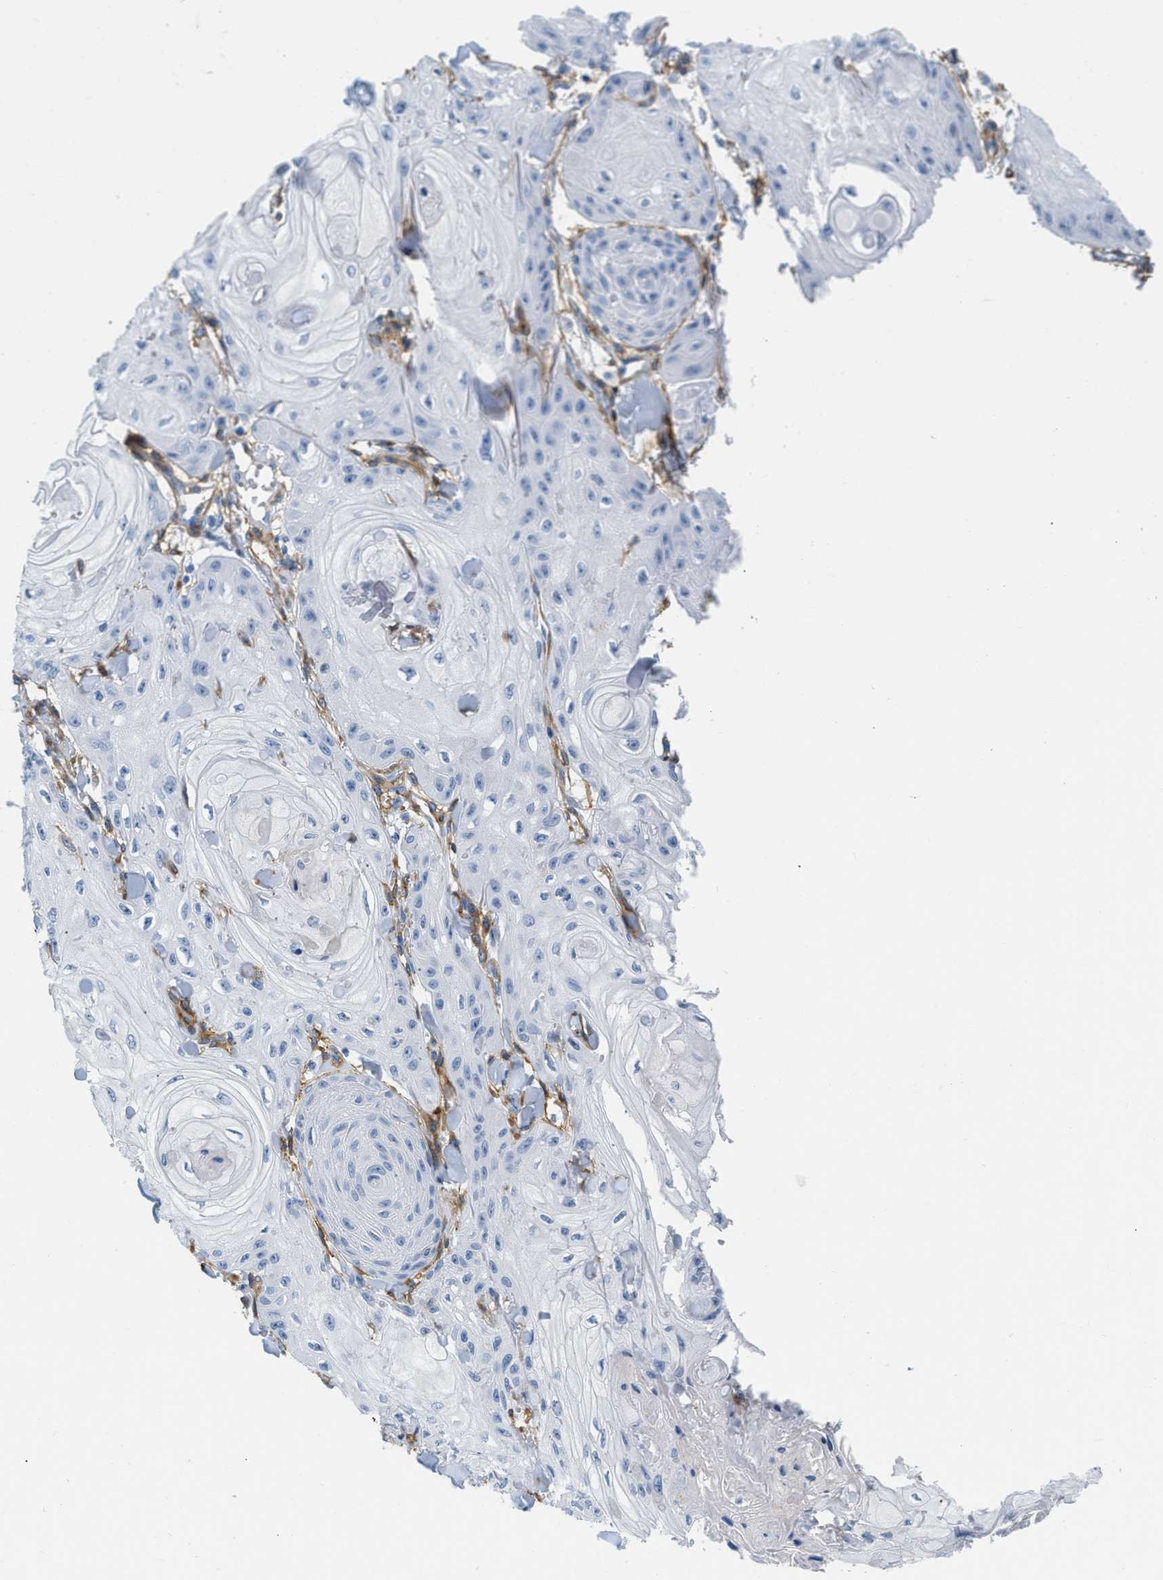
{"staining": {"intensity": "negative", "quantity": "none", "location": "none"}, "tissue": "skin cancer", "cell_type": "Tumor cells", "image_type": "cancer", "snomed": [{"axis": "morphology", "description": "Squamous cell carcinoma, NOS"}, {"axis": "topography", "description": "Skin"}], "caption": "This photomicrograph is of skin cancer stained with immunohistochemistry (IHC) to label a protein in brown with the nuclei are counter-stained blue. There is no positivity in tumor cells.", "gene": "PDGFRB", "patient": {"sex": "male", "age": 74}}